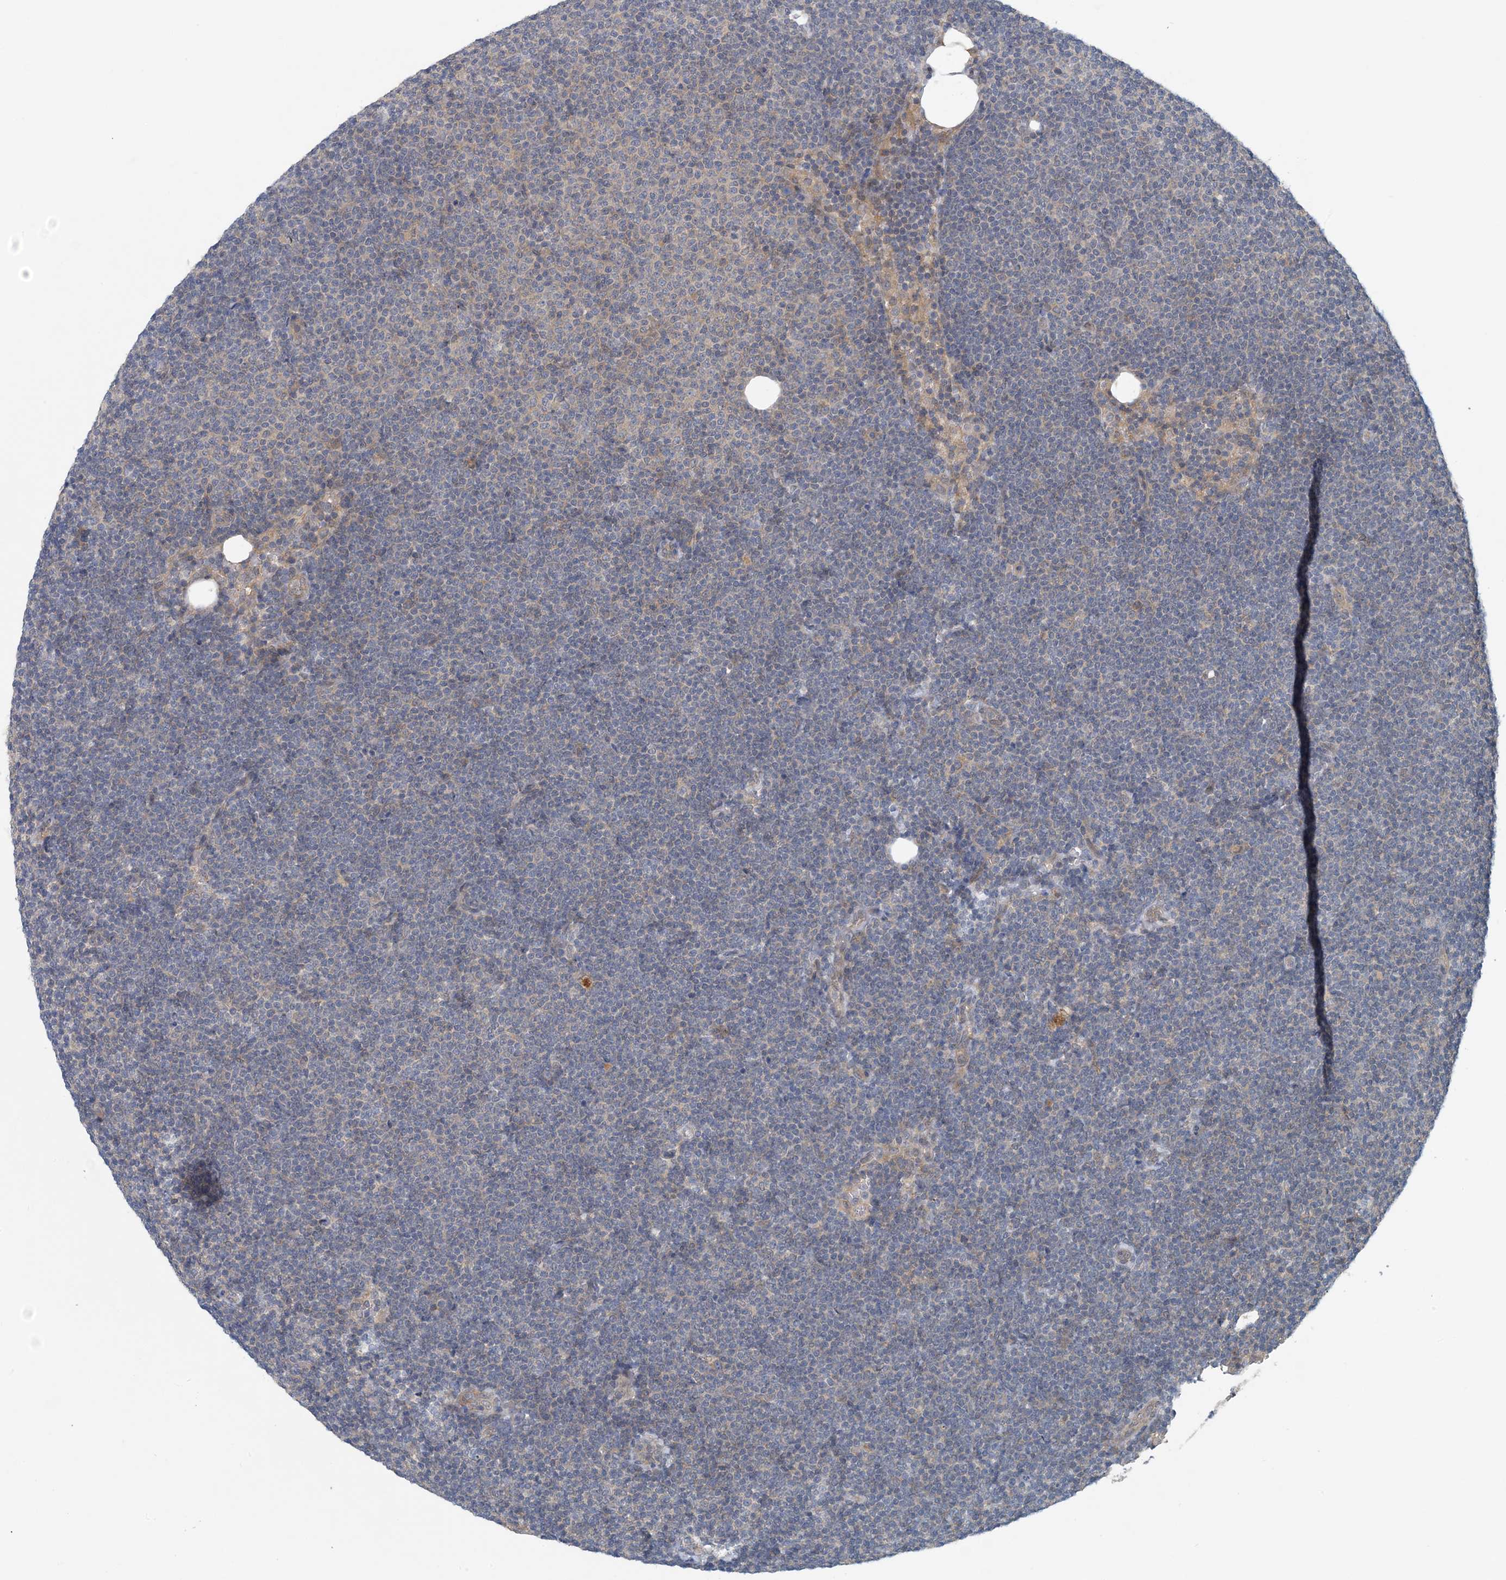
{"staining": {"intensity": "negative", "quantity": "none", "location": "none"}, "tissue": "lymphoma", "cell_type": "Tumor cells", "image_type": "cancer", "snomed": [{"axis": "morphology", "description": "Malignant lymphoma, non-Hodgkin's type, Low grade"}, {"axis": "topography", "description": "Lymph node"}], "caption": "There is no significant positivity in tumor cells of lymphoma.", "gene": "HIKESHI", "patient": {"sex": "female", "age": 53}}